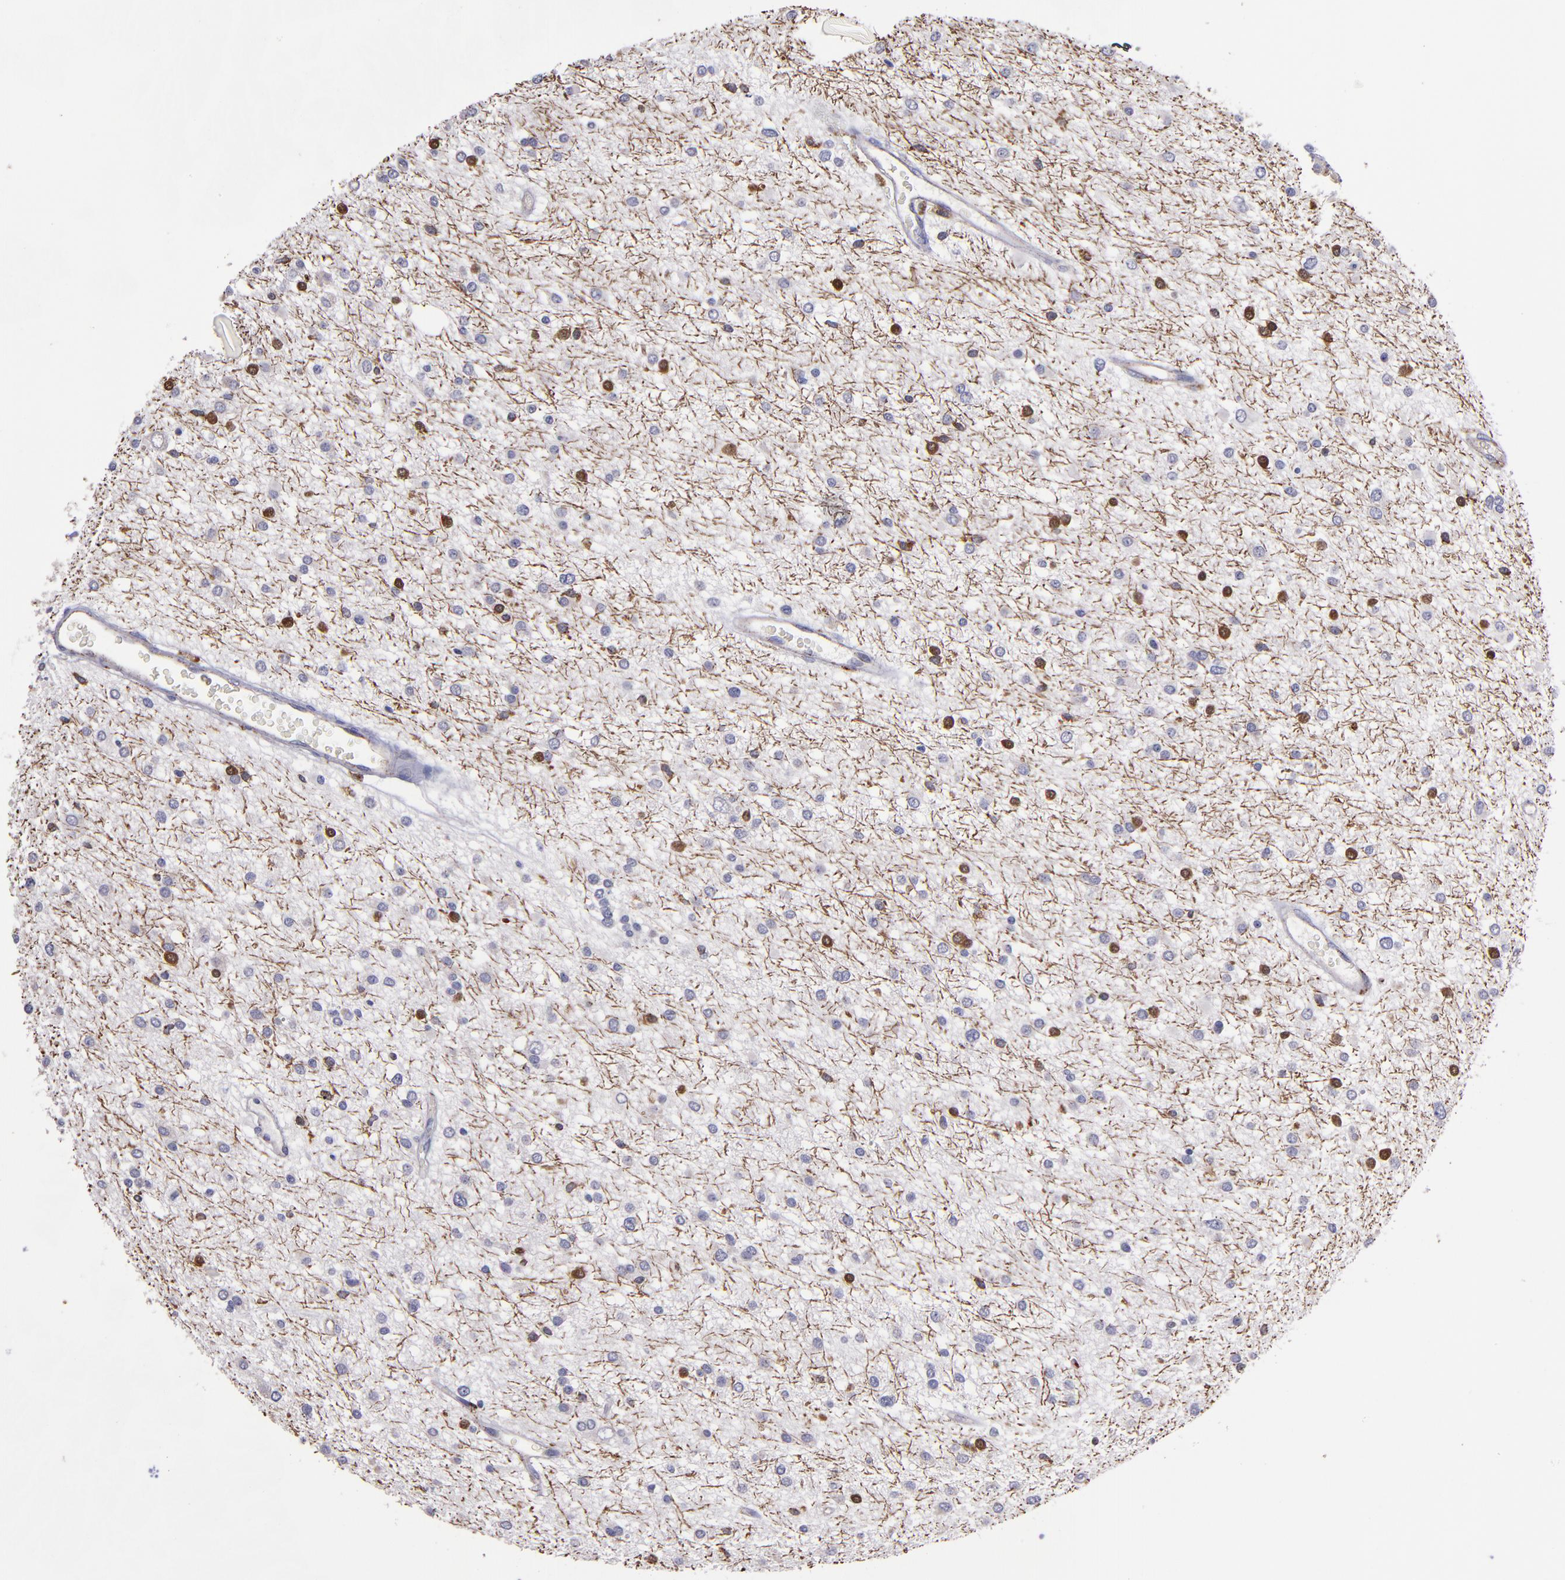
{"staining": {"intensity": "negative", "quantity": "none", "location": "none"}, "tissue": "glioma", "cell_type": "Tumor cells", "image_type": "cancer", "snomed": [{"axis": "morphology", "description": "Glioma, malignant, Low grade"}, {"axis": "topography", "description": "Brain"}], "caption": "This is a photomicrograph of immunohistochemistry staining of glioma, which shows no positivity in tumor cells.", "gene": "CTSS", "patient": {"sex": "female", "age": 36}}